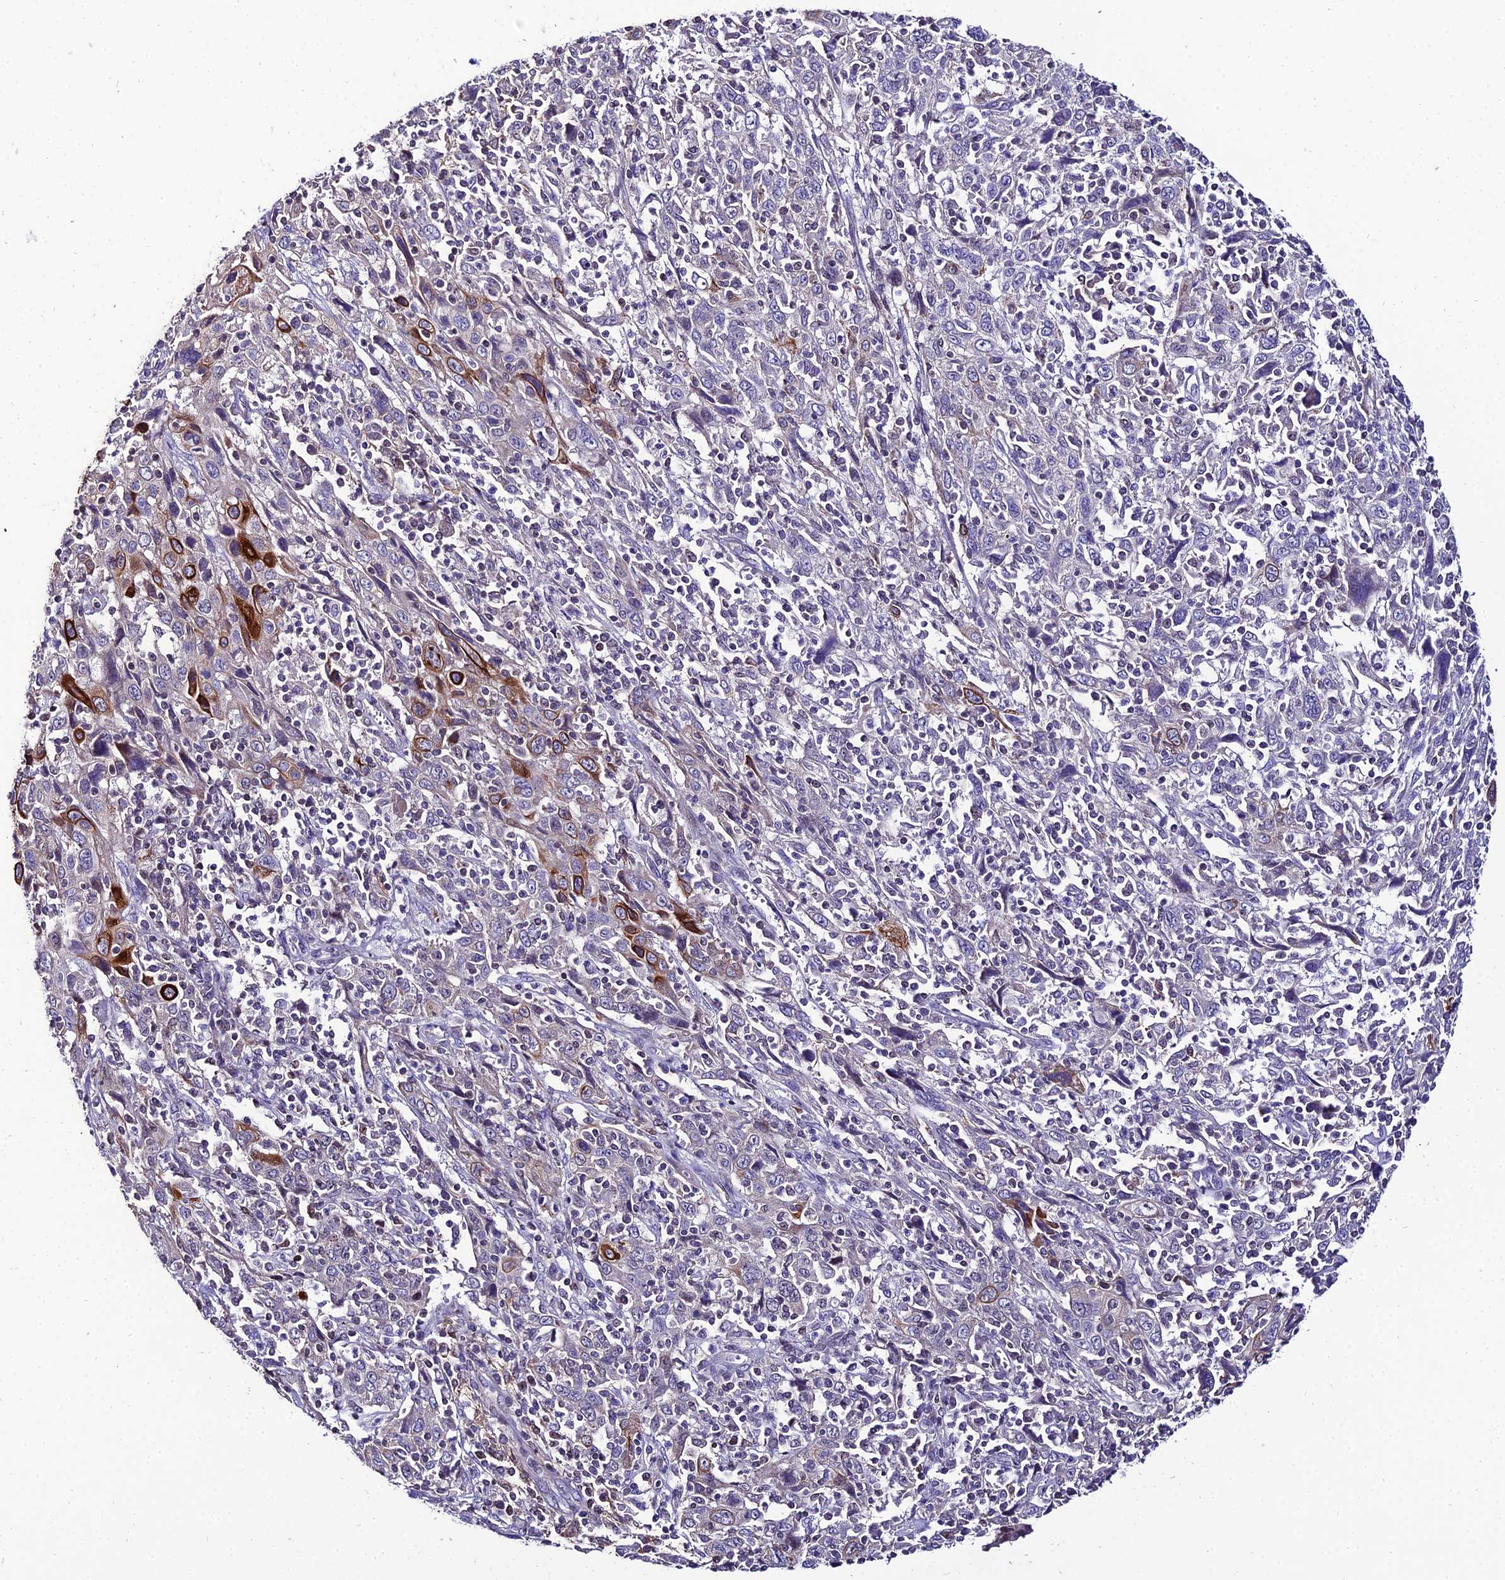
{"staining": {"intensity": "strong", "quantity": "<25%", "location": "cytoplasmic/membranous"}, "tissue": "cervical cancer", "cell_type": "Tumor cells", "image_type": "cancer", "snomed": [{"axis": "morphology", "description": "Squamous cell carcinoma, NOS"}, {"axis": "topography", "description": "Cervix"}], "caption": "Cervical squamous cell carcinoma stained with immunohistochemistry (IHC) reveals strong cytoplasmic/membranous expression in about <25% of tumor cells.", "gene": "SHQ1", "patient": {"sex": "female", "age": 46}}